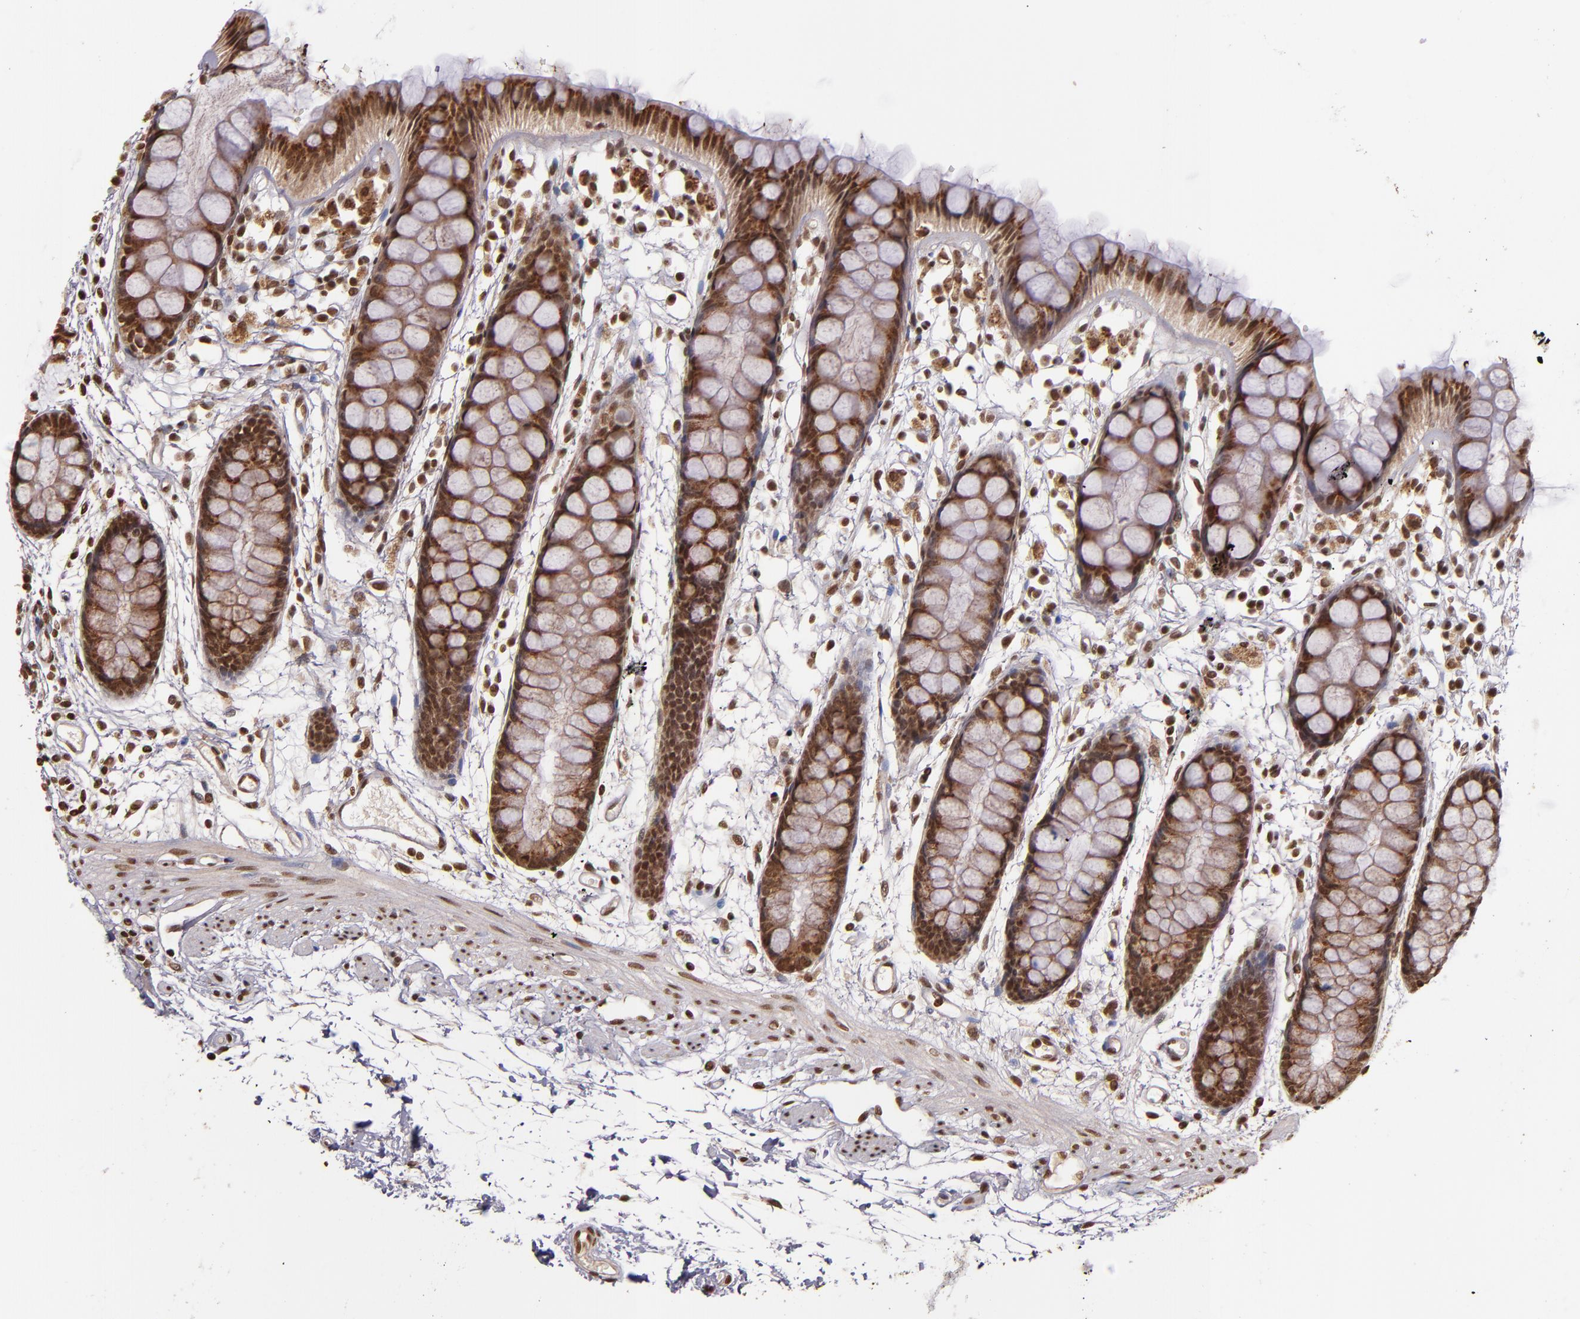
{"staining": {"intensity": "strong", "quantity": ">75%", "location": "cytoplasmic/membranous,nuclear"}, "tissue": "rectum", "cell_type": "Glandular cells", "image_type": "normal", "snomed": [{"axis": "morphology", "description": "Normal tissue, NOS"}, {"axis": "topography", "description": "Rectum"}], "caption": "Brown immunohistochemical staining in unremarkable rectum demonstrates strong cytoplasmic/membranous,nuclear expression in approximately >75% of glandular cells. The staining was performed using DAB (3,3'-diaminobenzidine) to visualize the protein expression in brown, while the nuclei were stained in blue with hematoxylin (Magnification: 20x).", "gene": "CUL3", "patient": {"sex": "female", "age": 66}}